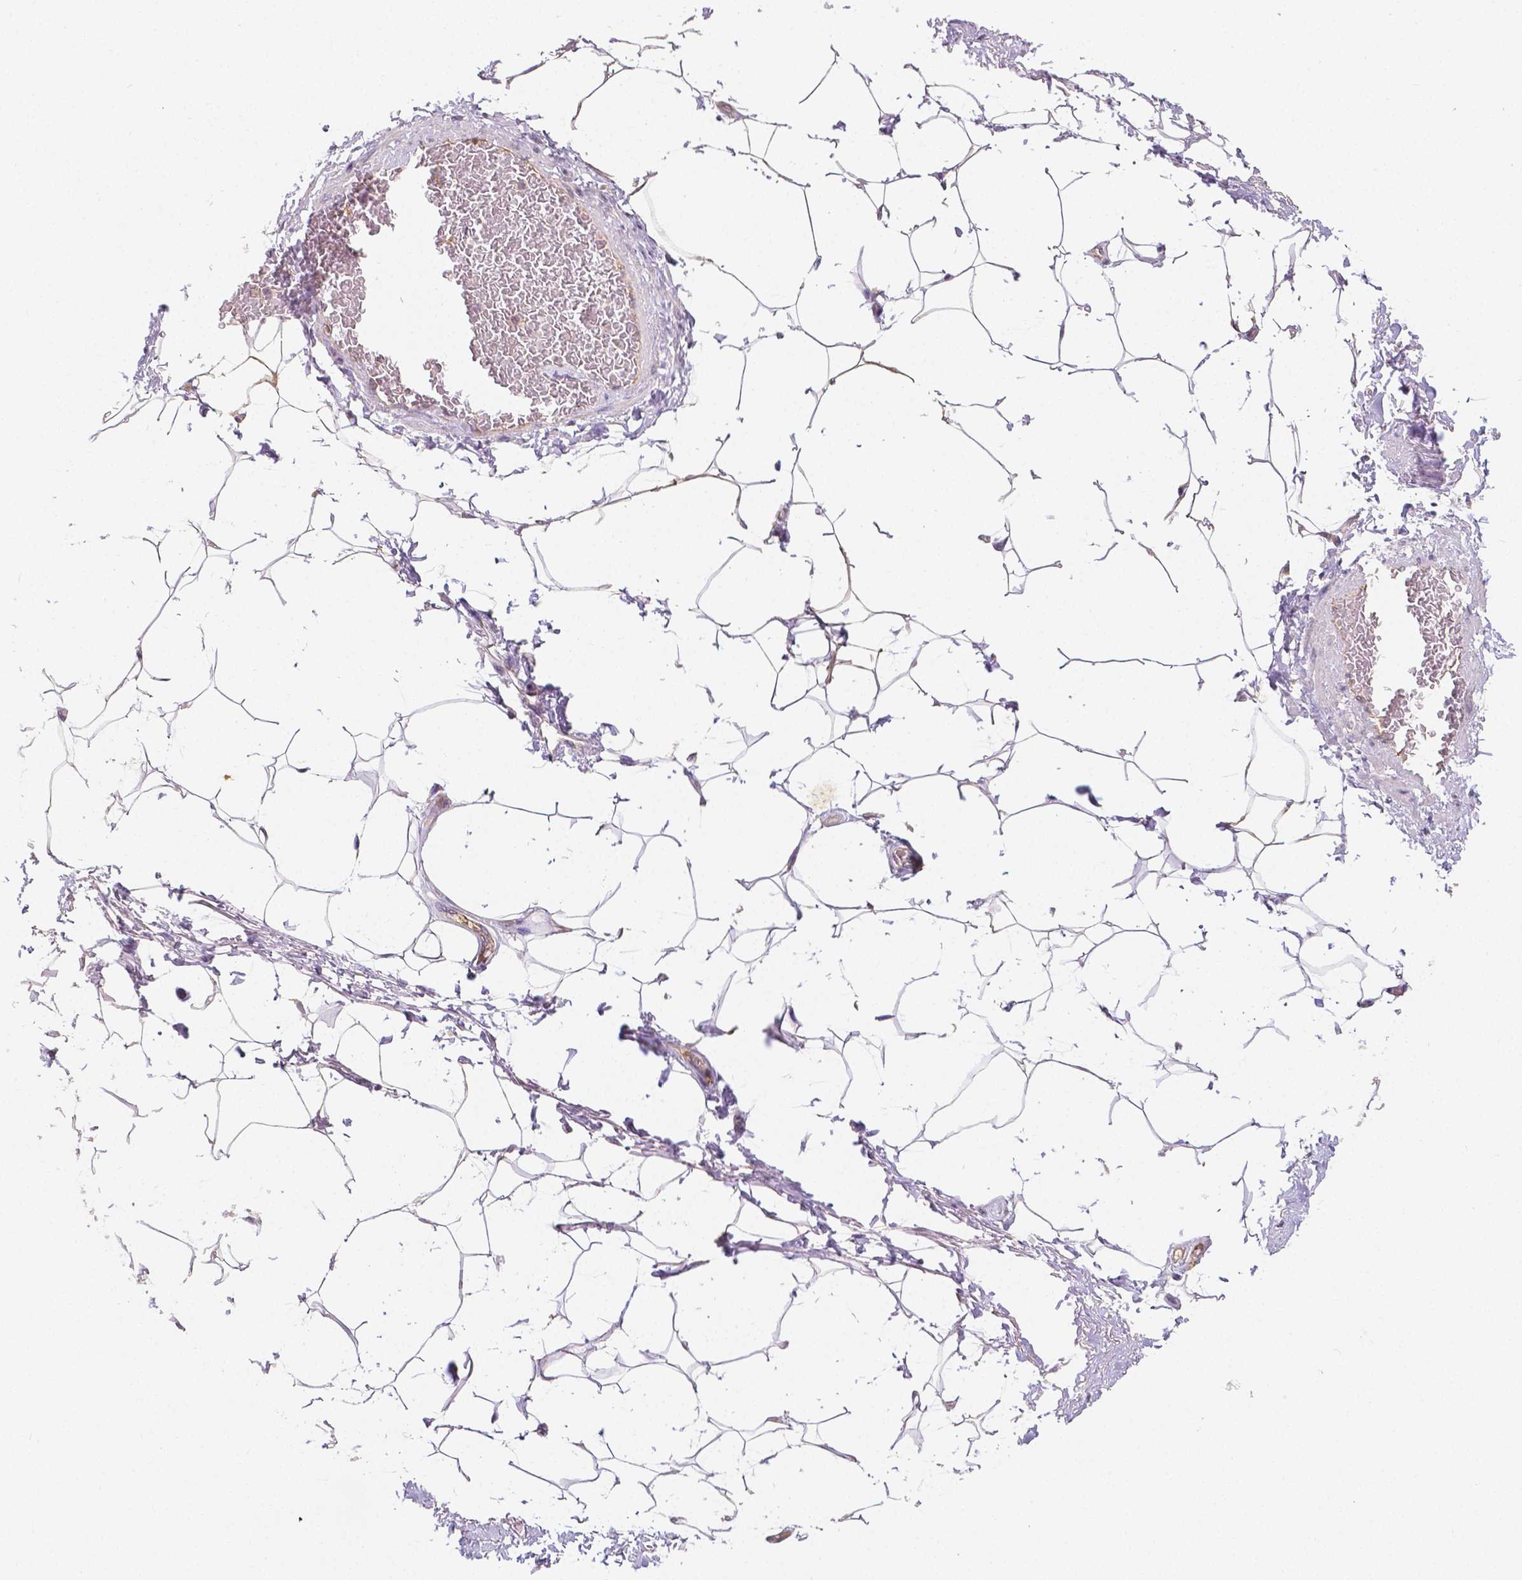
{"staining": {"intensity": "negative", "quantity": "none", "location": "none"}, "tissue": "adipose tissue", "cell_type": "Adipocytes", "image_type": "normal", "snomed": [{"axis": "morphology", "description": "Normal tissue, NOS"}, {"axis": "topography", "description": "Peripheral nerve tissue"}], "caption": "An immunohistochemistry histopathology image of unremarkable adipose tissue is shown. There is no staining in adipocytes of adipose tissue. The staining is performed using DAB (3,3'-diaminobenzidine) brown chromogen with nuclei counter-stained in using hematoxylin.", "gene": "ELAVL2", "patient": {"sex": "male", "age": 51}}